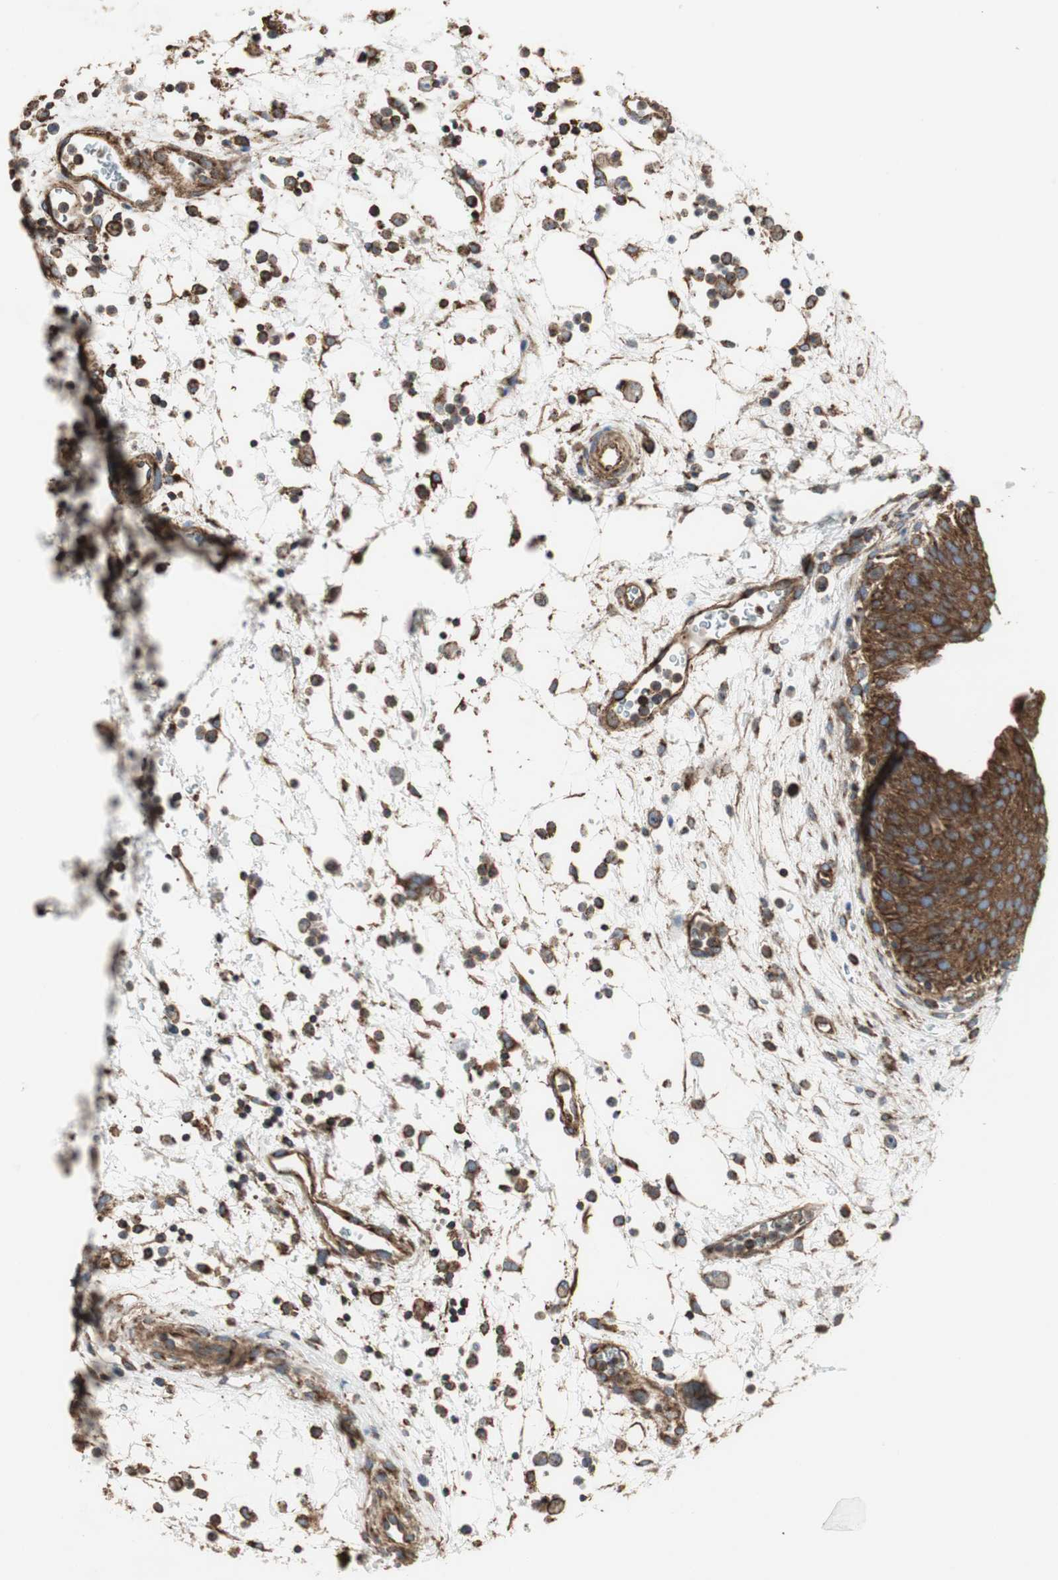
{"staining": {"intensity": "strong", "quantity": ">75%", "location": "cytoplasmic/membranous"}, "tissue": "urinary bladder", "cell_type": "Urothelial cells", "image_type": "normal", "snomed": [{"axis": "morphology", "description": "Normal tissue, NOS"}, {"axis": "morphology", "description": "Dysplasia, NOS"}, {"axis": "topography", "description": "Urinary bladder"}], "caption": "Immunohistochemical staining of benign urinary bladder reveals strong cytoplasmic/membranous protein staining in approximately >75% of urothelial cells.", "gene": "H6PD", "patient": {"sex": "male", "age": 35}}